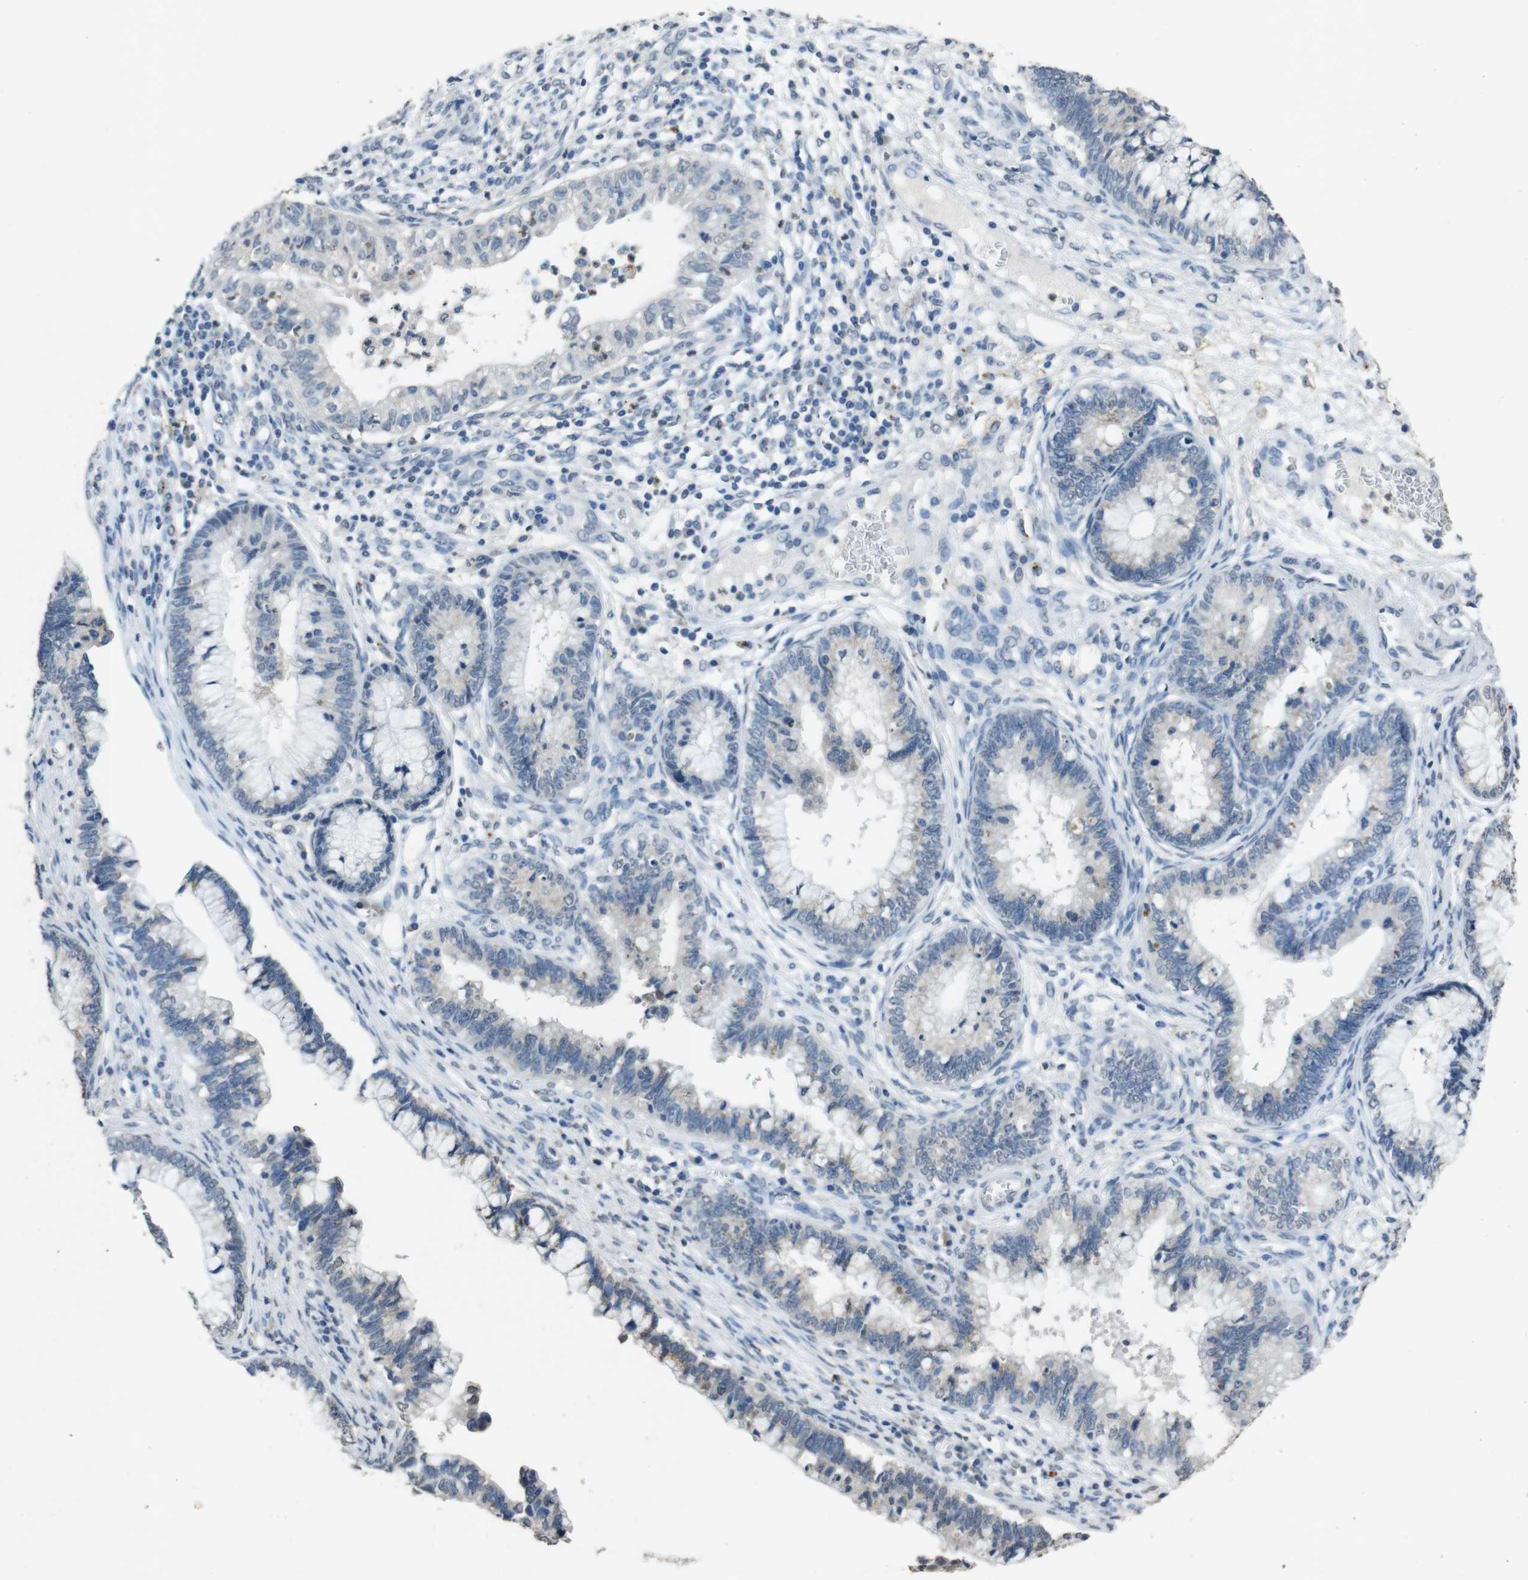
{"staining": {"intensity": "negative", "quantity": "none", "location": "none"}, "tissue": "cervical cancer", "cell_type": "Tumor cells", "image_type": "cancer", "snomed": [{"axis": "morphology", "description": "Adenocarcinoma, NOS"}, {"axis": "topography", "description": "Cervix"}], "caption": "This is an immunohistochemistry micrograph of human adenocarcinoma (cervical). There is no expression in tumor cells.", "gene": "STBD1", "patient": {"sex": "female", "age": 44}}